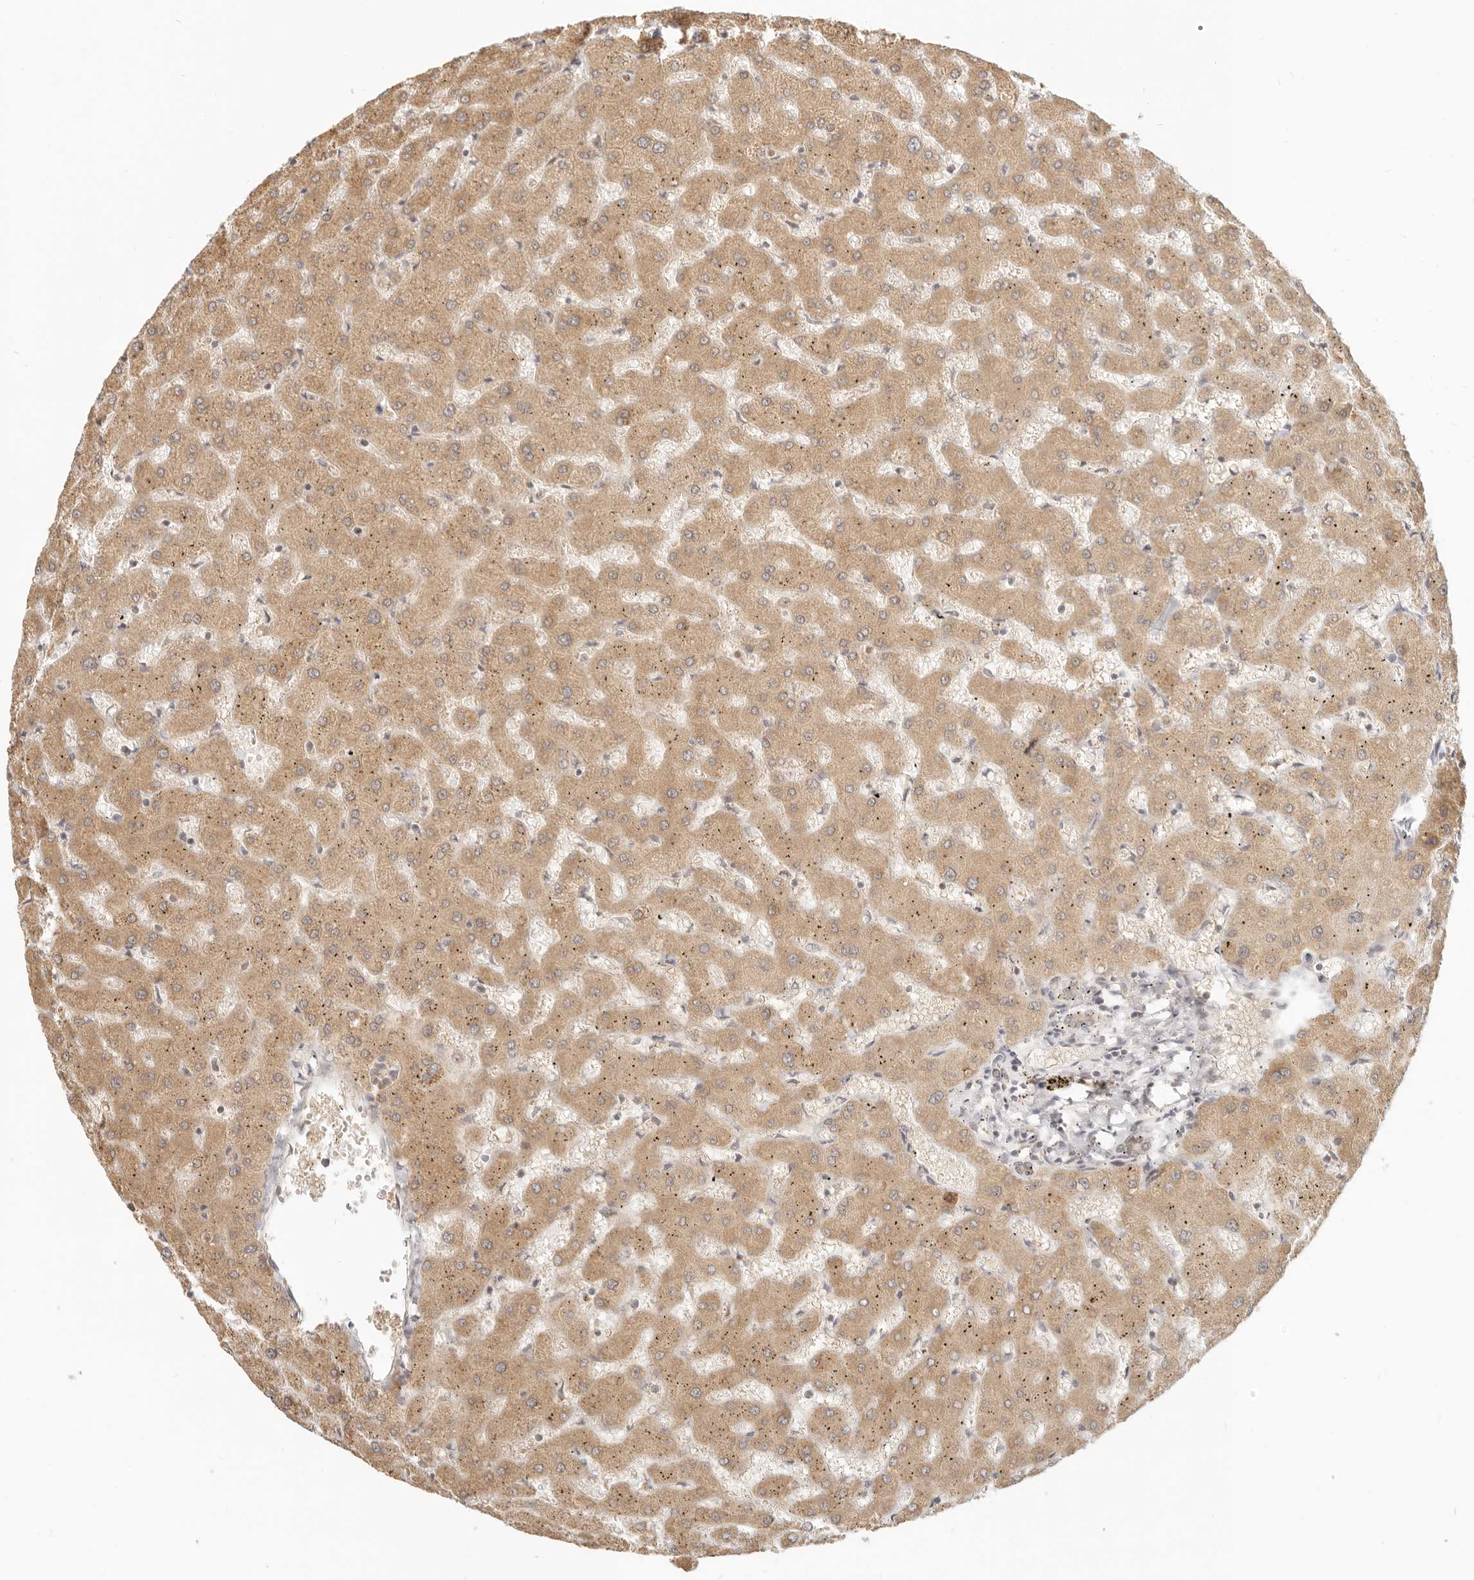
{"staining": {"intensity": "weak", "quantity": "25%-75%", "location": "cytoplasmic/membranous"}, "tissue": "liver", "cell_type": "Cholangiocytes", "image_type": "normal", "snomed": [{"axis": "morphology", "description": "Normal tissue, NOS"}, {"axis": "topography", "description": "Liver"}], "caption": "High-power microscopy captured an IHC micrograph of unremarkable liver, revealing weak cytoplasmic/membranous expression in approximately 25%-75% of cholangiocytes. Ihc stains the protein in brown and the nuclei are stained blue.", "gene": "TUFT1", "patient": {"sex": "female", "age": 63}}